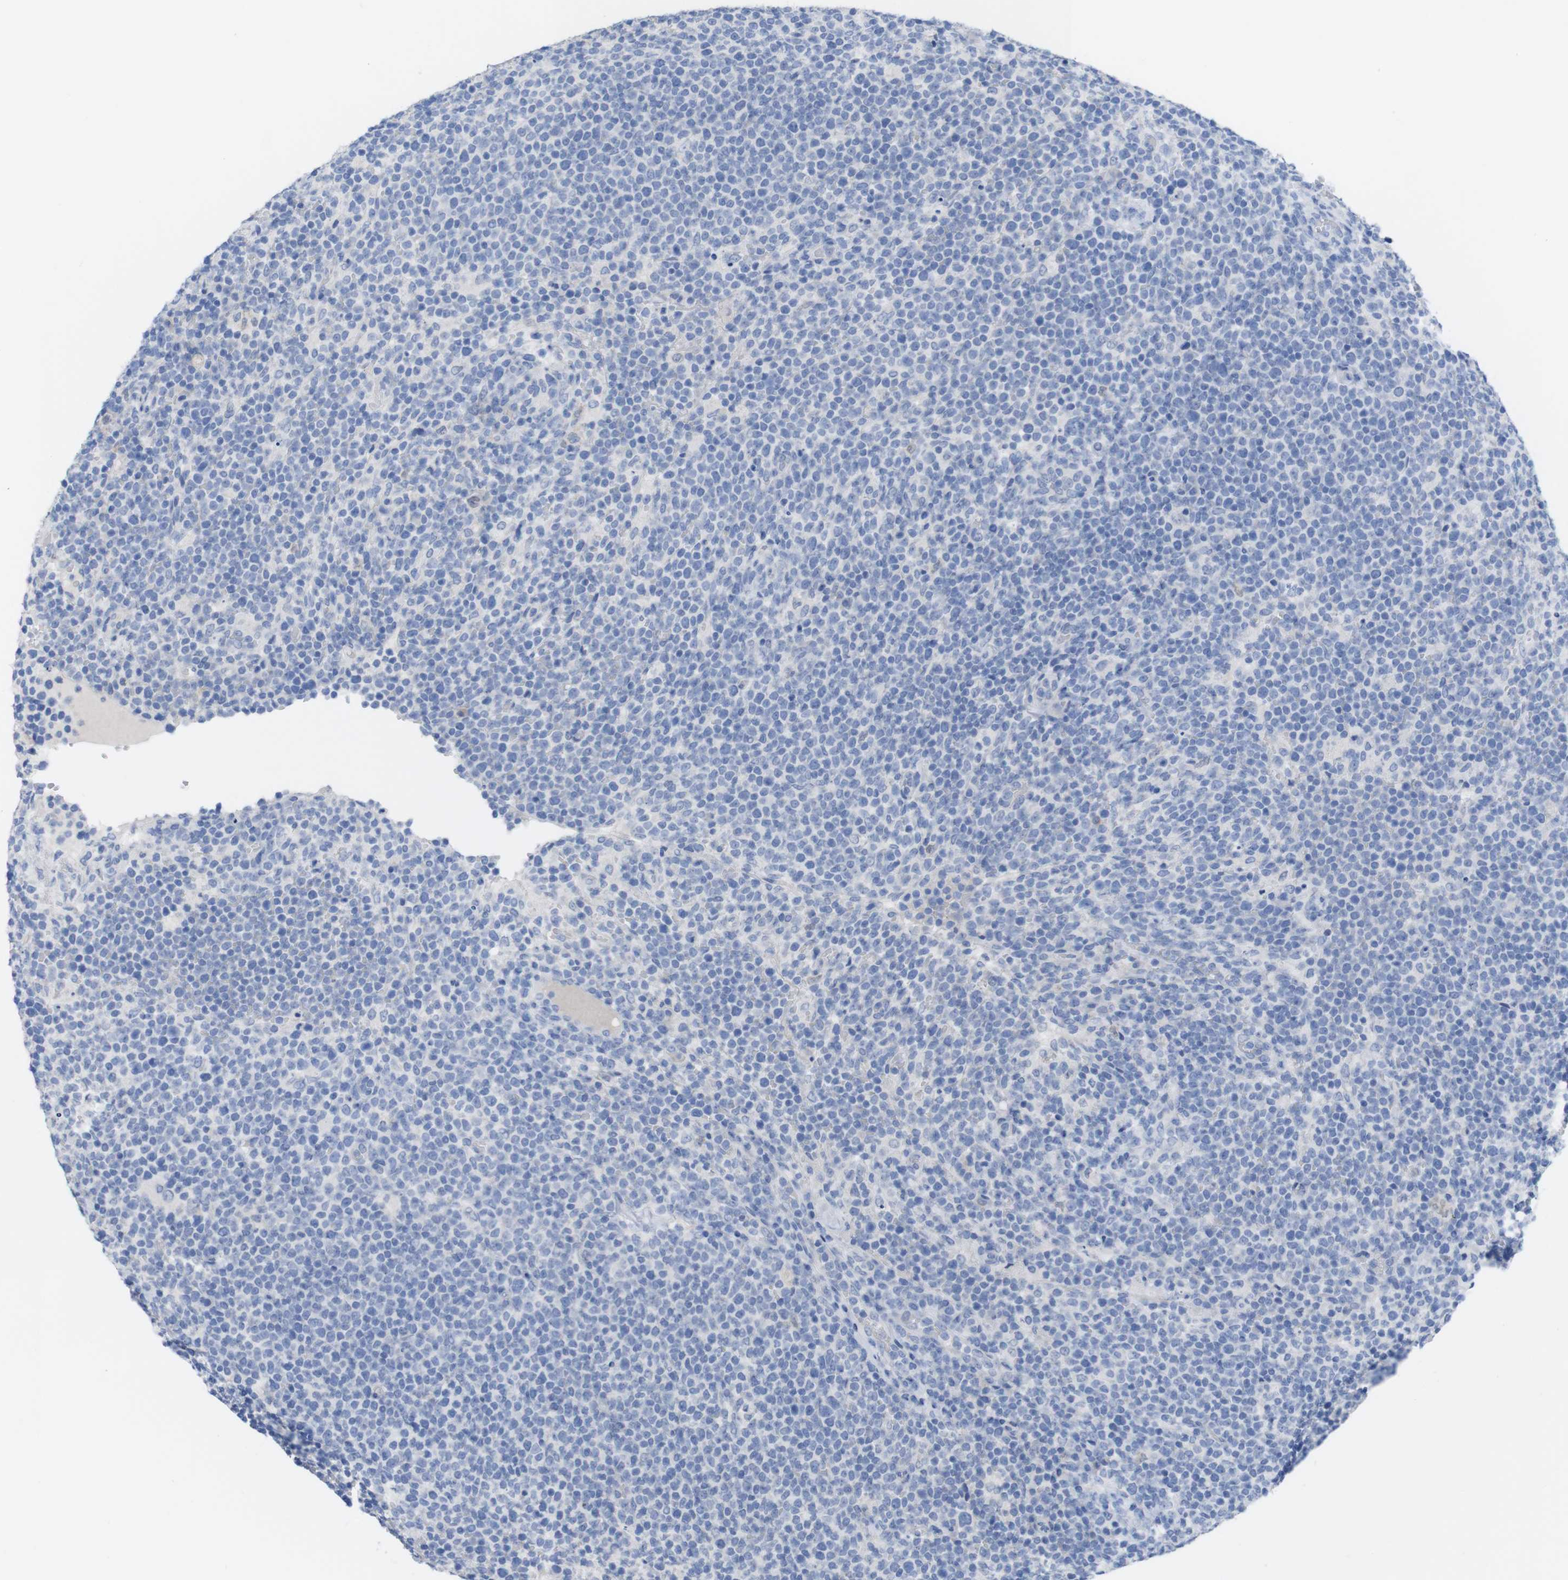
{"staining": {"intensity": "negative", "quantity": "none", "location": "none"}, "tissue": "lymphoma", "cell_type": "Tumor cells", "image_type": "cancer", "snomed": [{"axis": "morphology", "description": "Malignant lymphoma, non-Hodgkin's type, High grade"}, {"axis": "topography", "description": "Lymph node"}], "caption": "Immunohistochemistry image of high-grade malignant lymphoma, non-Hodgkin's type stained for a protein (brown), which exhibits no staining in tumor cells. The staining is performed using DAB brown chromogen with nuclei counter-stained in using hematoxylin.", "gene": "PNMA1", "patient": {"sex": "male", "age": 61}}